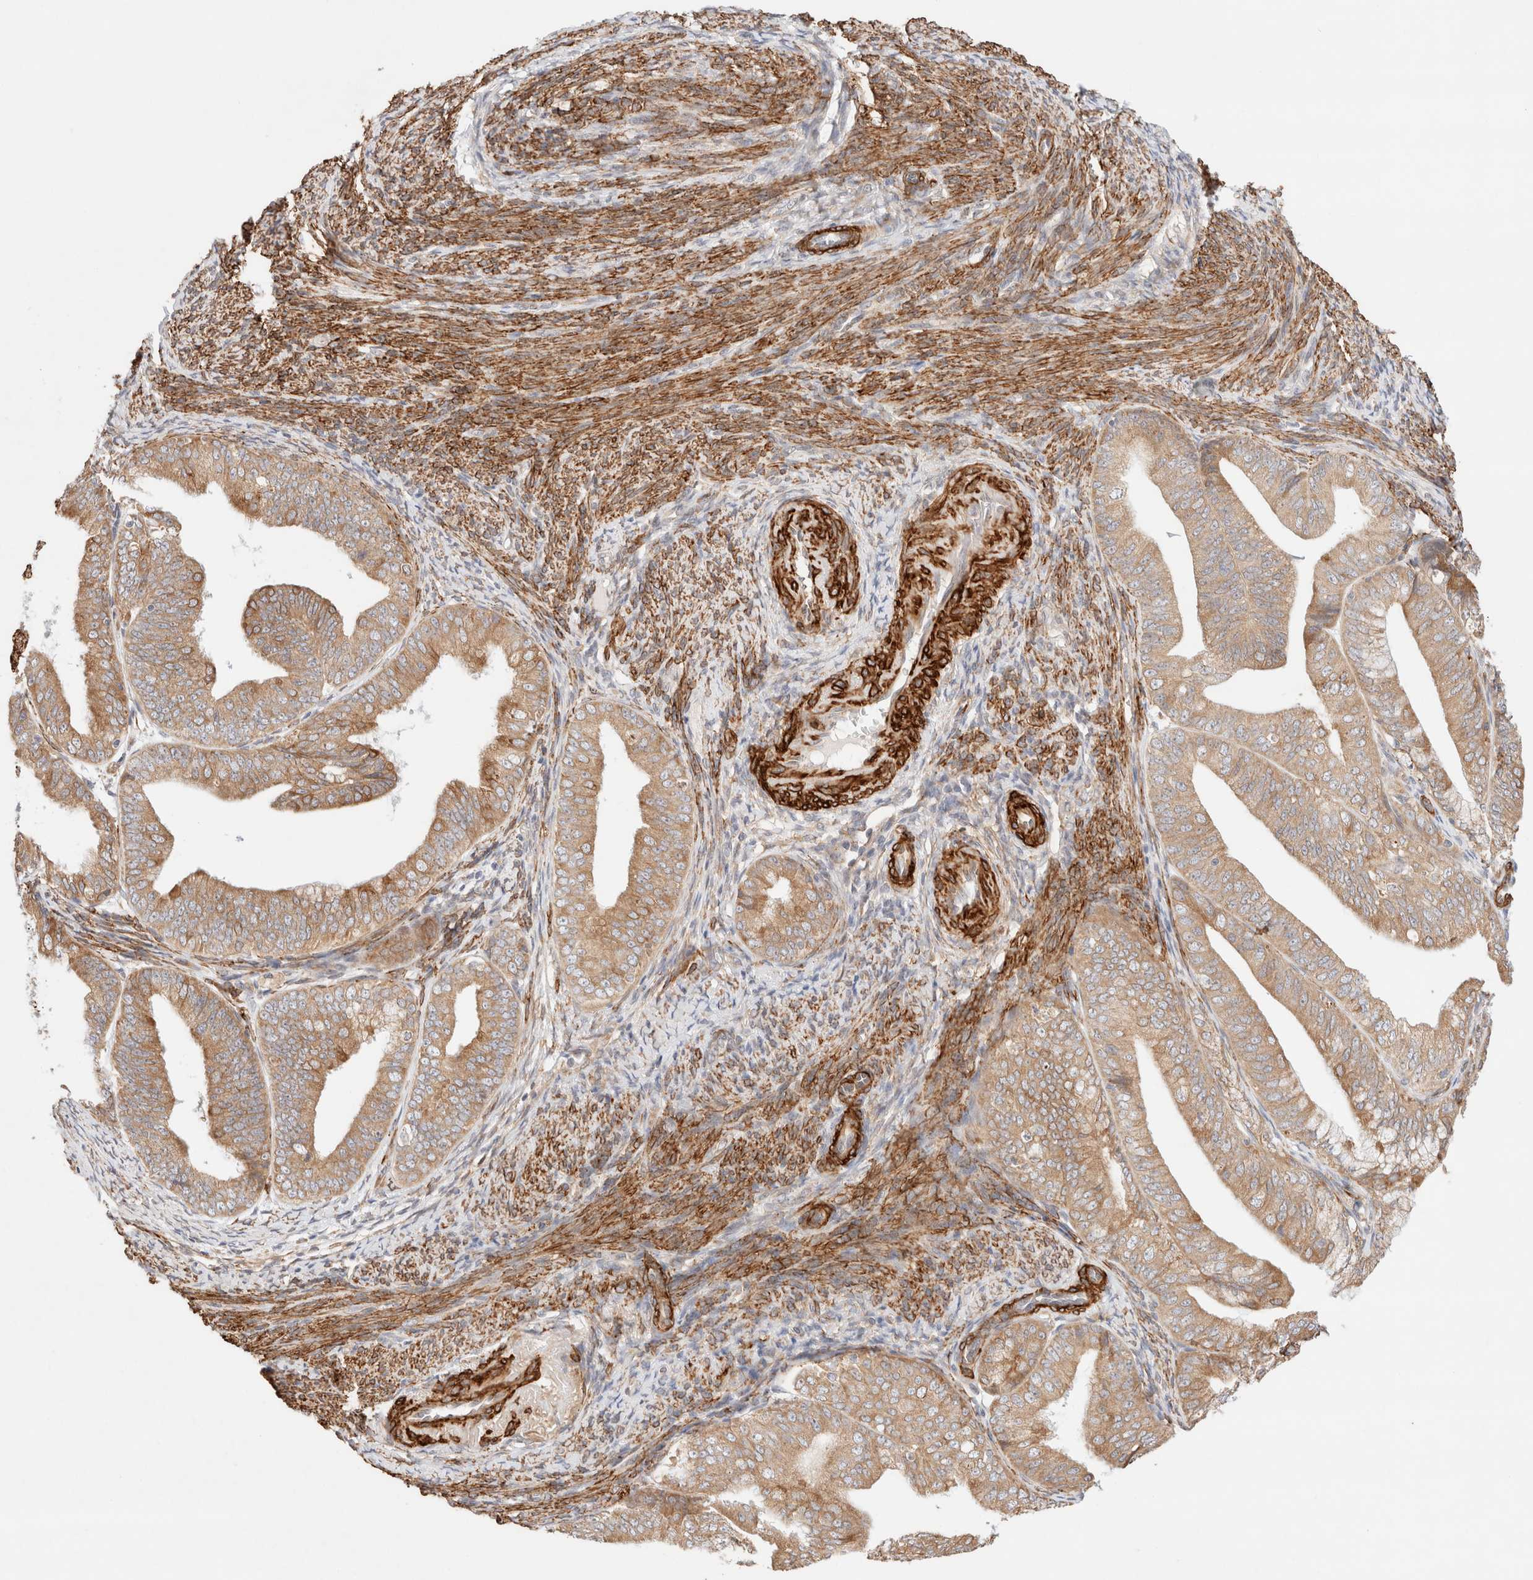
{"staining": {"intensity": "moderate", "quantity": ">75%", "location": "cytoplasmic/membranous"}, "tissue": "endometrial cancer", "cell_type": "Tumor cells", "image_type": "cancer", "snomed": [{"axis": "morphology", "description": "Adenocarcinoma, NOS"}, {"axis": "topography", "description": "Endometrium"}], "caption": "Immunohistochemical staining of endometrial cancer shows moderate cytoplasmic/membranous protein positivity in about >75% of tumor cells.", "gene": "RRP15", "patient": {"sex": "female", "age": 63}}